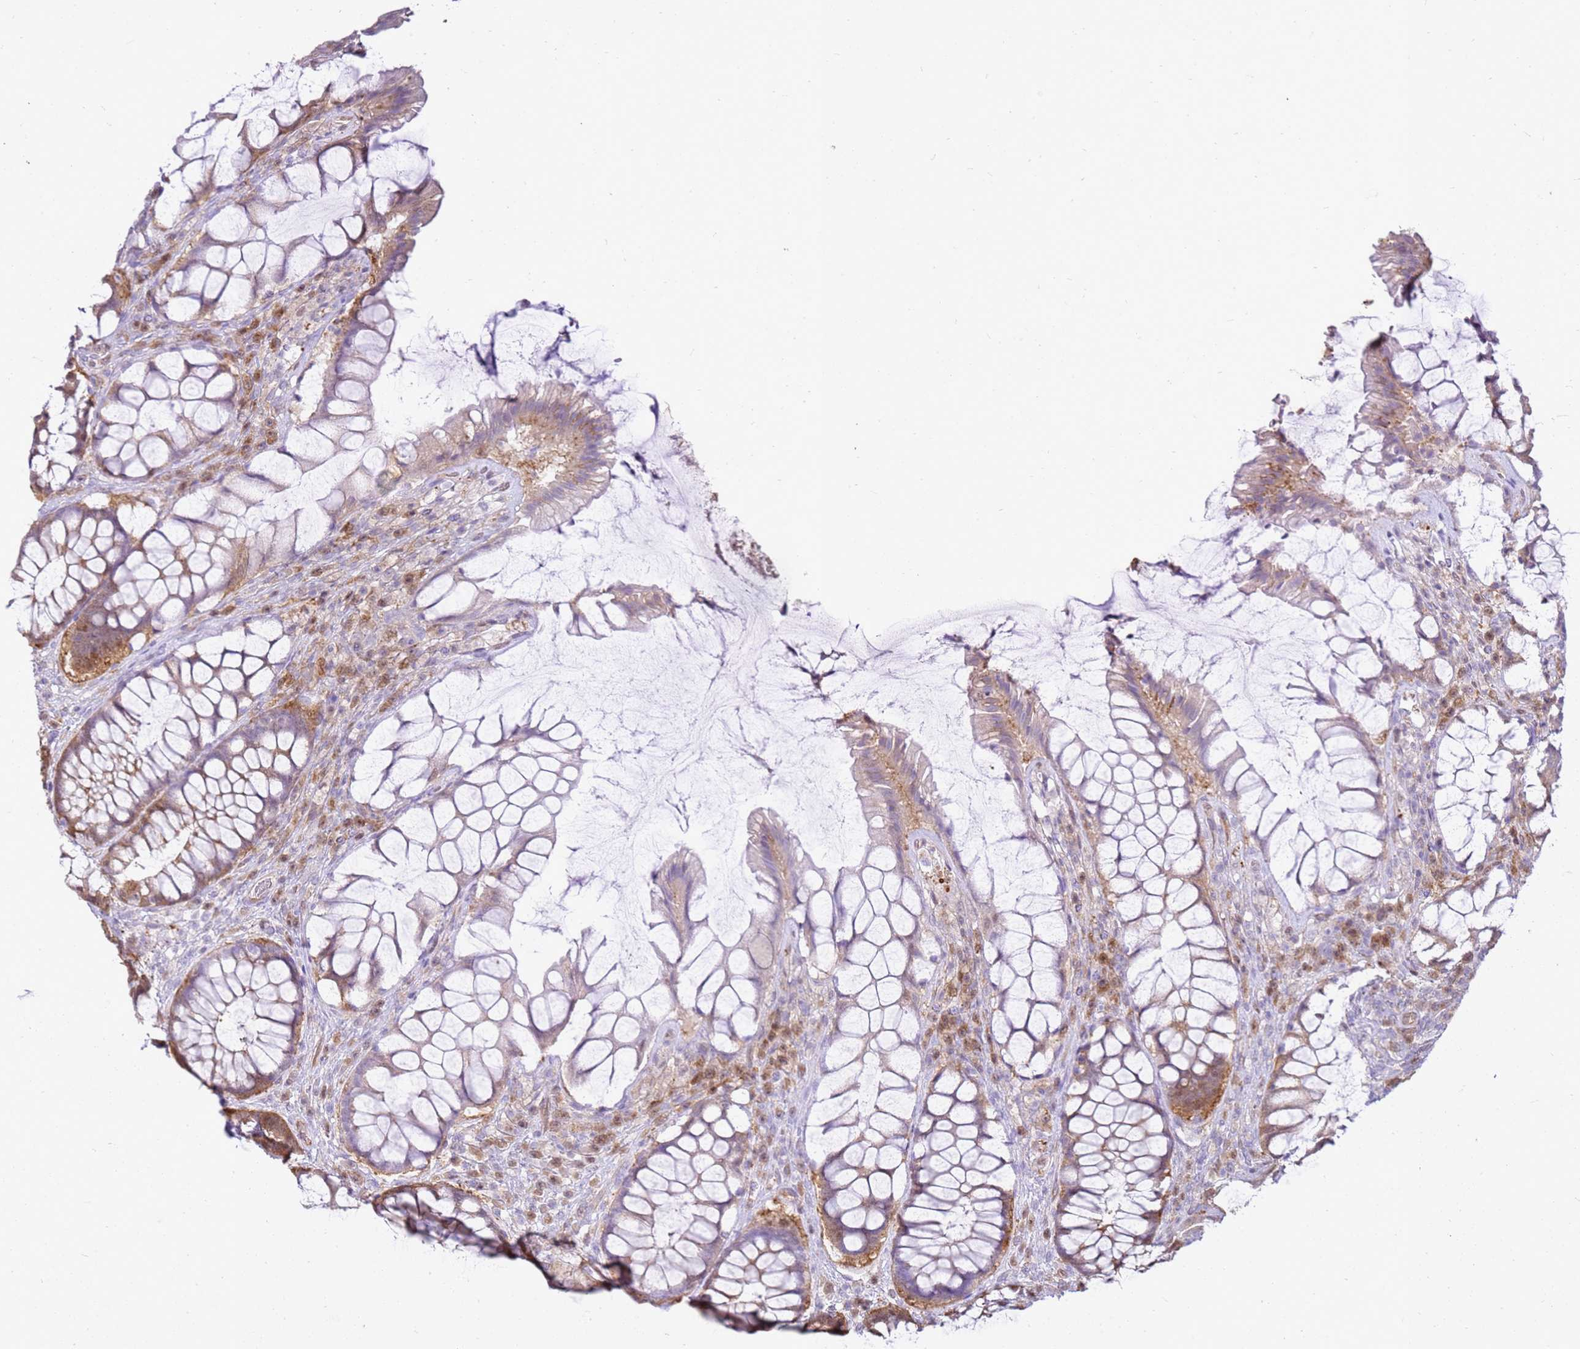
{"staining": {"intensity": "moderate", "quantity": "25%-75%", "location": "cytoplasmic/membranous"}, "tissue": "rectum", "cell_type": "Glandular cells", "image_type": "normal", "snomed": [{"axis": "morphology", "description": "Normal tissue, NOS"}, {"axis": "topography", "description": "Rectum"}], "caption": "Immunohistochemical staining of unremarkable rectum reveals 25%-75% levels of moderate cytoplasmic/membranous protein expression in approximately 25%-75% of glandular cells.", "gene": "YWHAE", "patient": {"sex": "female", "age": 58}}